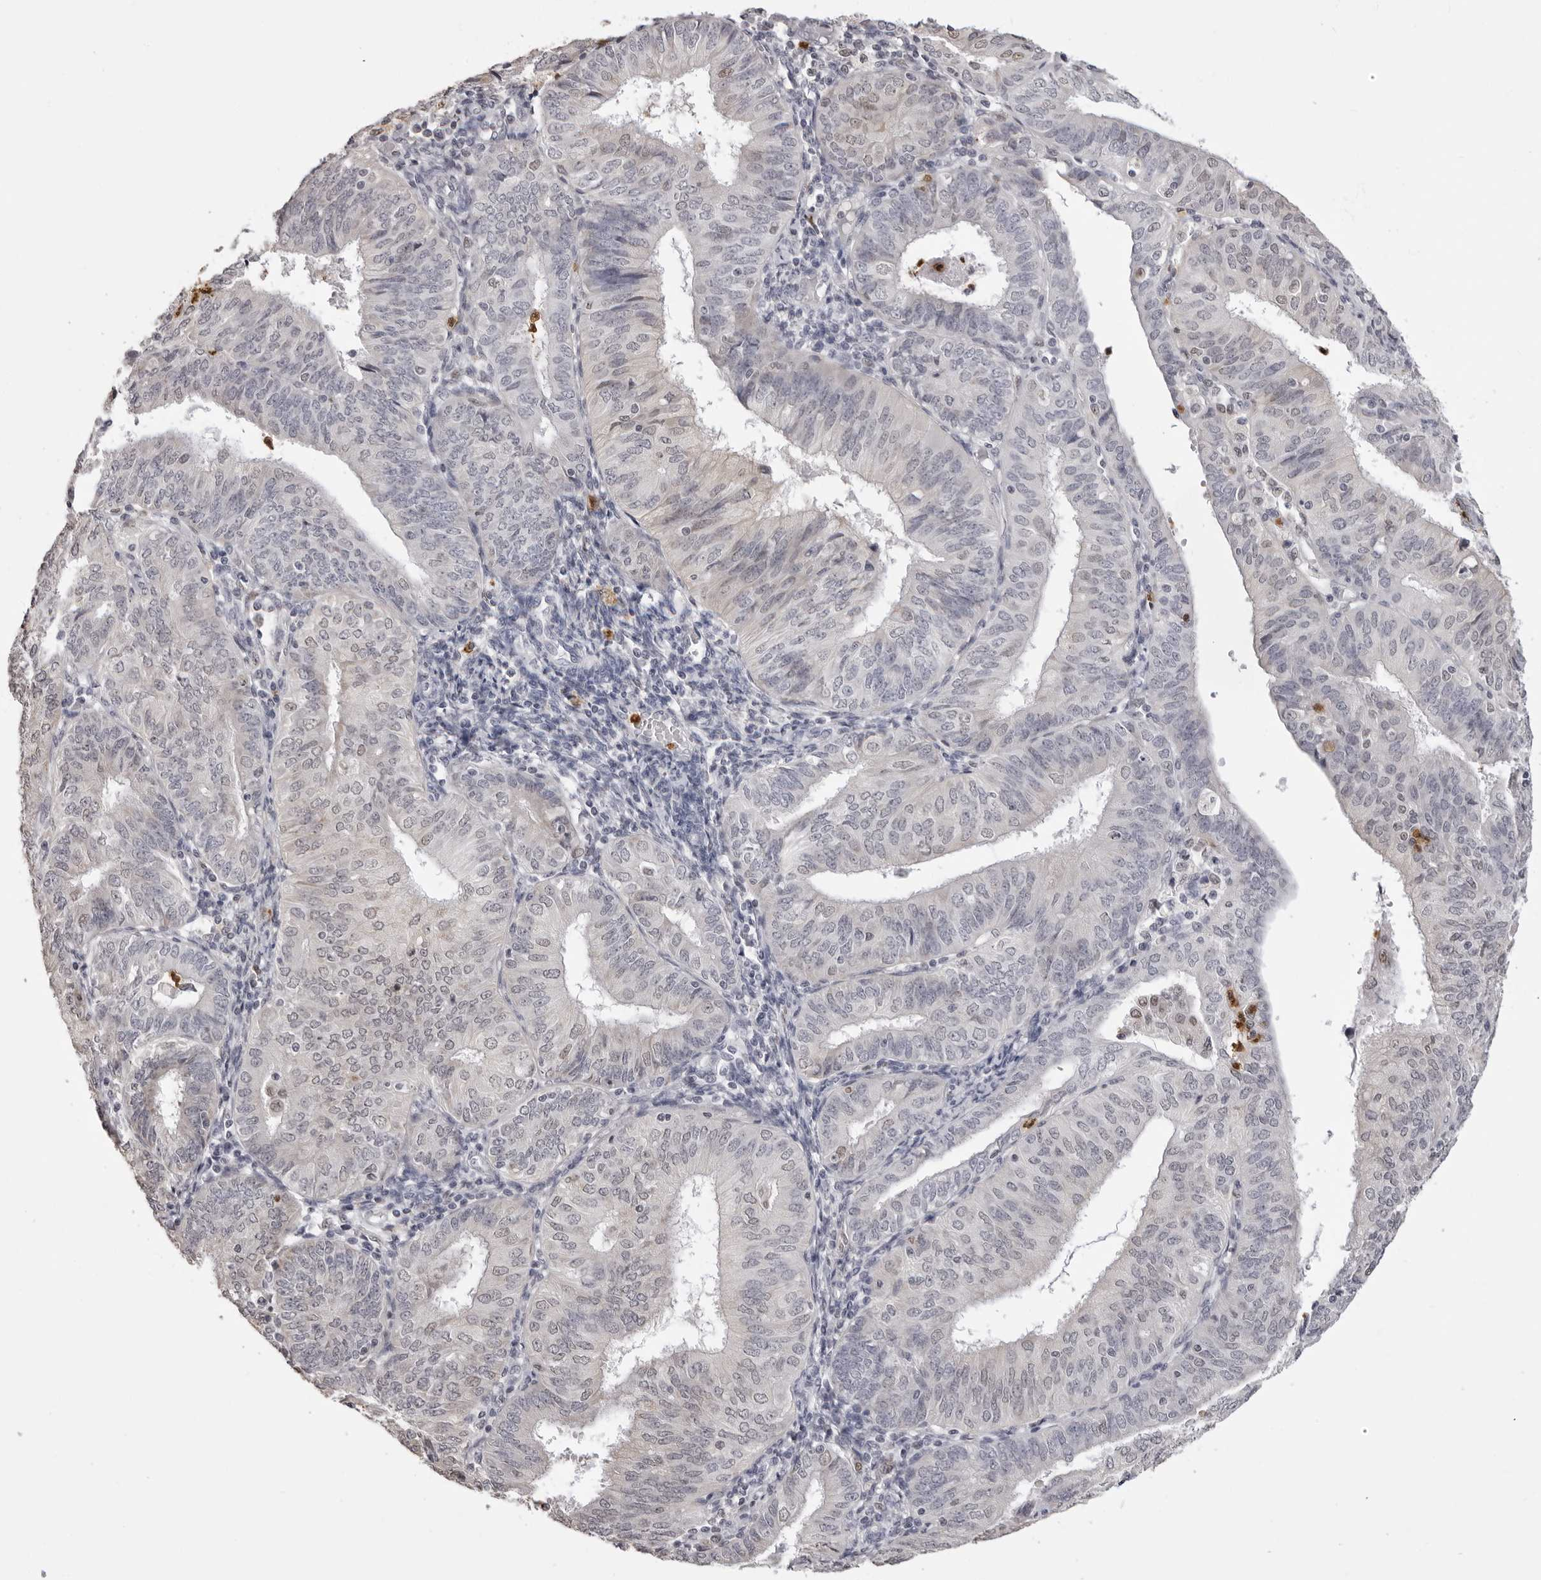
{"staining": {"intensity": "negative", "quantity": "none", "location": "none"}, "tissue": "endometrial cancer", "cell_type": "Tumor cells", "image_type": "cancer", "snomed": [{"axis": "morphology", "description": "Adenocarcinoma, NOS"}, {"axis": "topography", "description": "Endometrium"}], "caption": "Tumor cells show no significant protein staining in endometrial cancer (adenocarcinoma).", "gene": "IL31", "patient": {"sex": "female", "age": 58}}